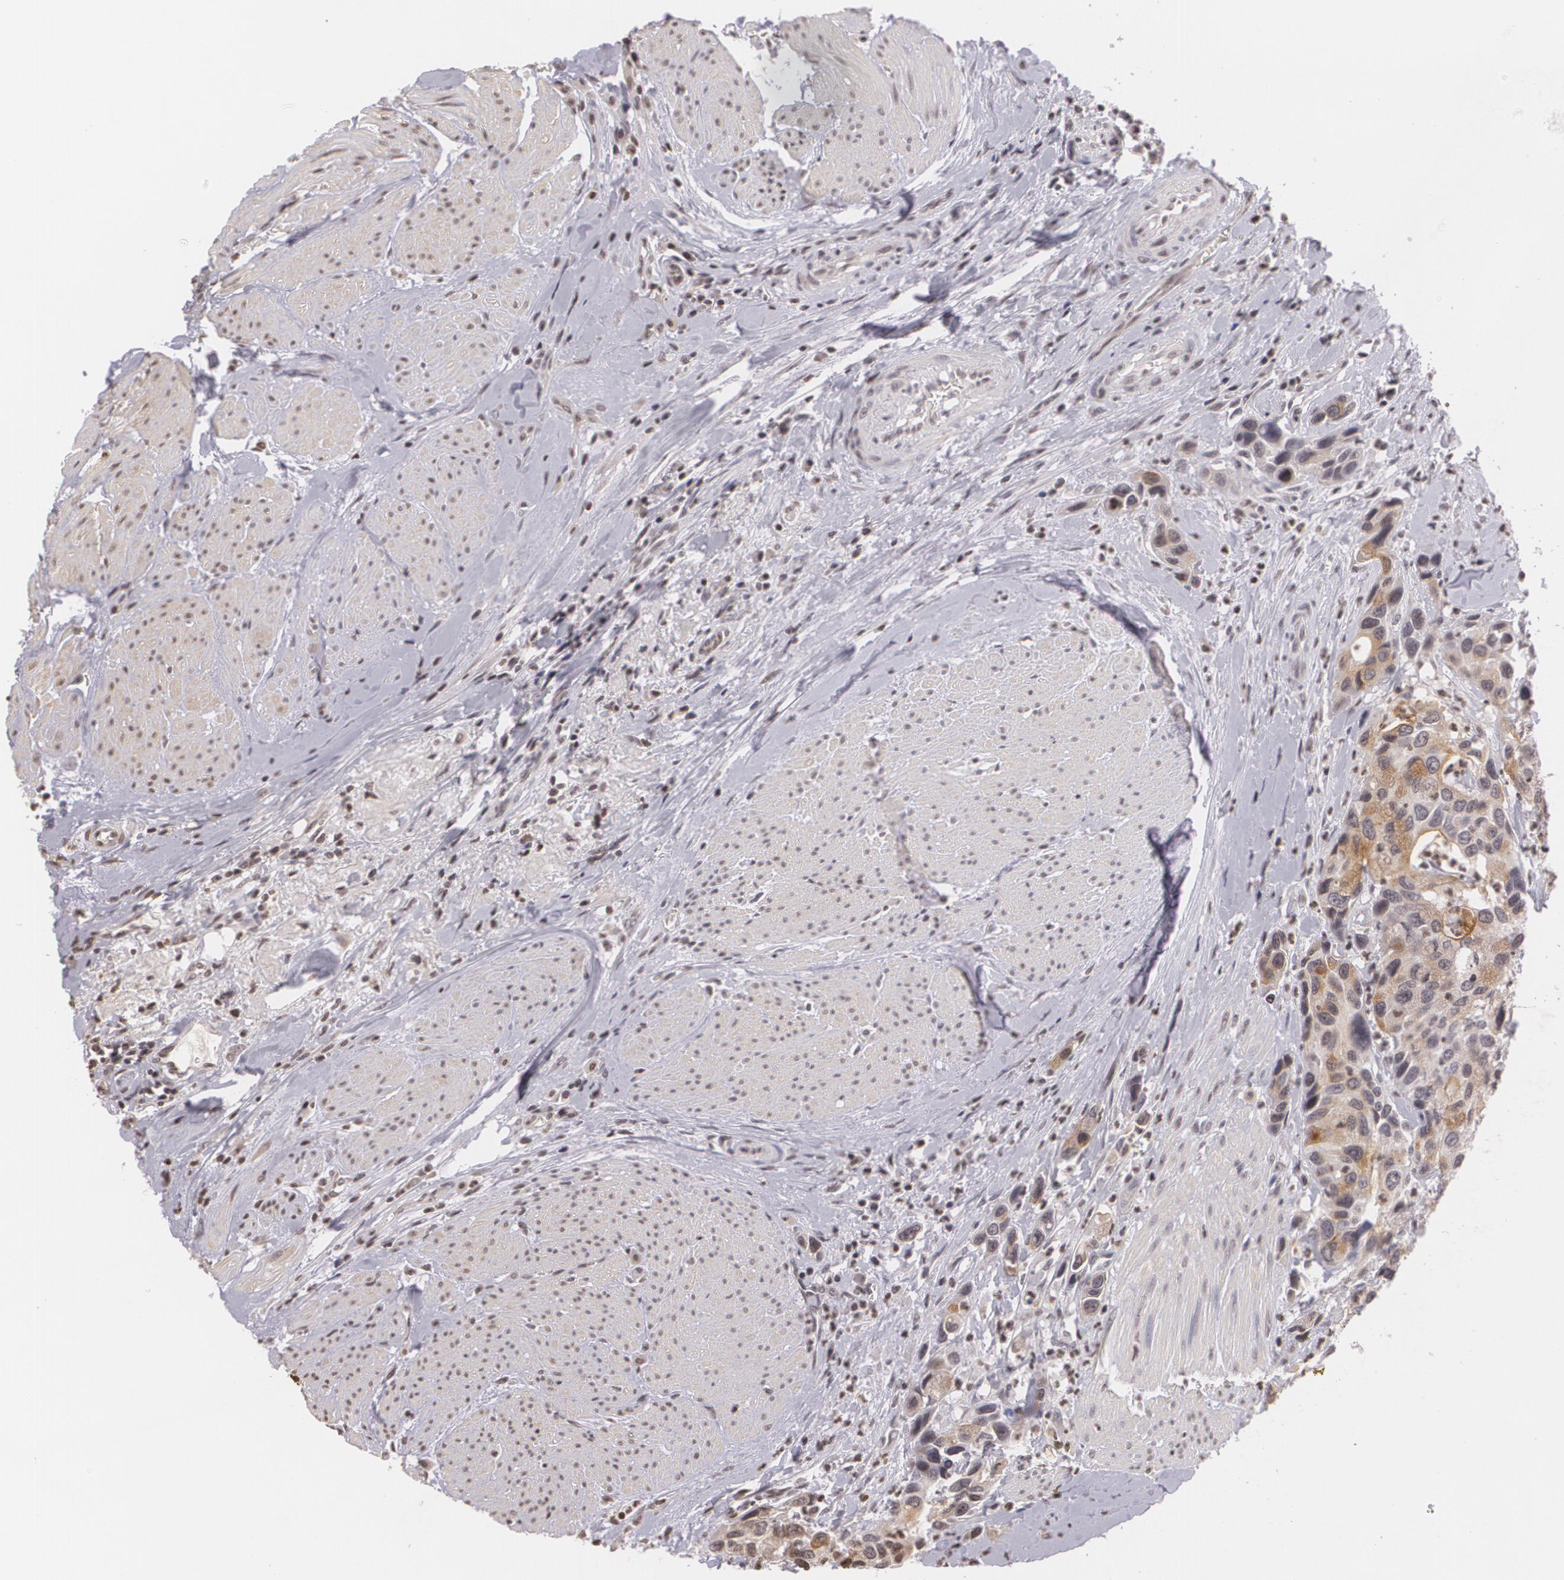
{"staining": {"intensity": "moderate", "quantity": "25%-75%", "location": "cytoplasmic/membranous"}, "tissue": "urothelial cancer", "cell_type": "Tumor cells", "image_type": "cancer", "snomed": [{"axis": "morphology", "description": "Urothelial carcinoma, High grade"}, {"axis": "topography", "description": "Urinary bladder"}], "caption": "Brown immunohistochemical staining in human high-grade urothelial carcinoma shows moderate cytoplasmic/membranous expression in approximately 25%-75% of tumor cells.", "gene": "MUC1", "patient": {"sex": "male", "age": 66}}